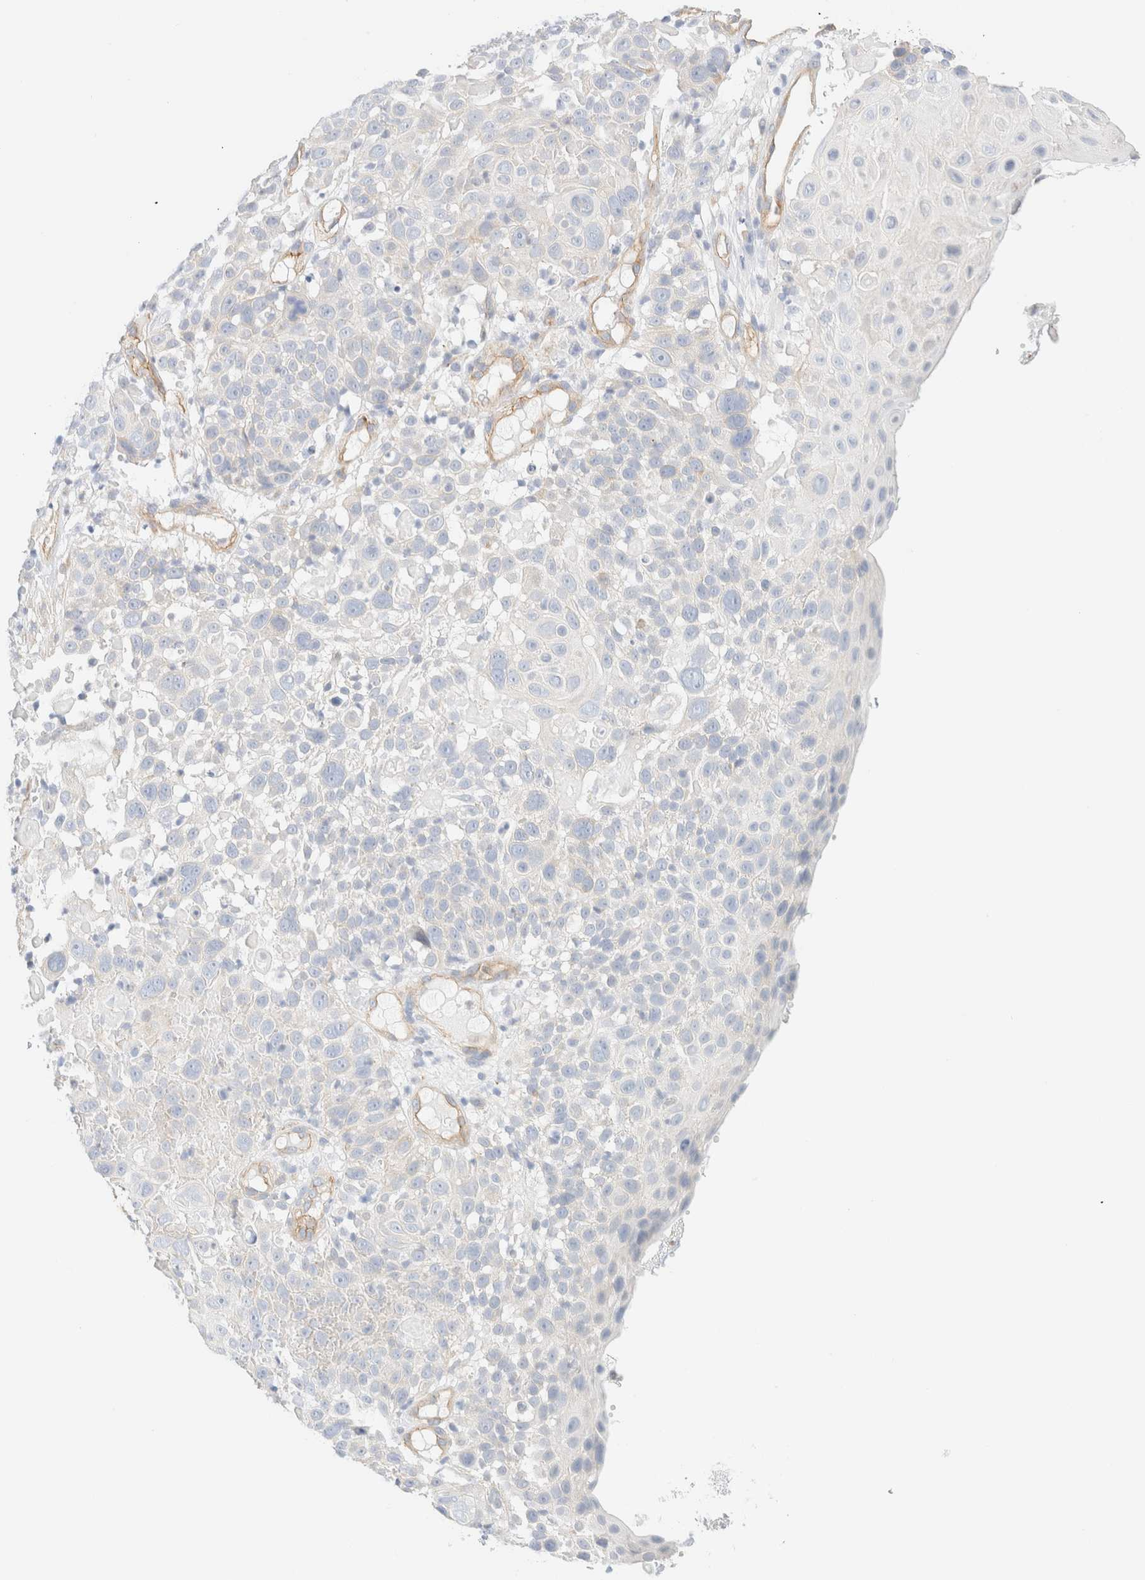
{"staining": {"intensity": "negative", "quantity": "none", "location": "none"}, "tissue": "cervical cancer", "cell_type": "Tumor cells", "image_type": "cancer", "snomed": [{"axis": "morphology", "description": "Squamous cell carcinoma, NOS"}, {"axis": "topography", "description": "Cervix"}], "caption": "This is a image of IHC staining of cervical cancer (squamous cell carcinoma), which shows no positivity in tumor cells. The staining is performed using DAB brown chromogen with nuclei counter-stained in using hematoxylin.", "gene": "CYB5R4", "patient": {"sex": "female", "age": 74}}